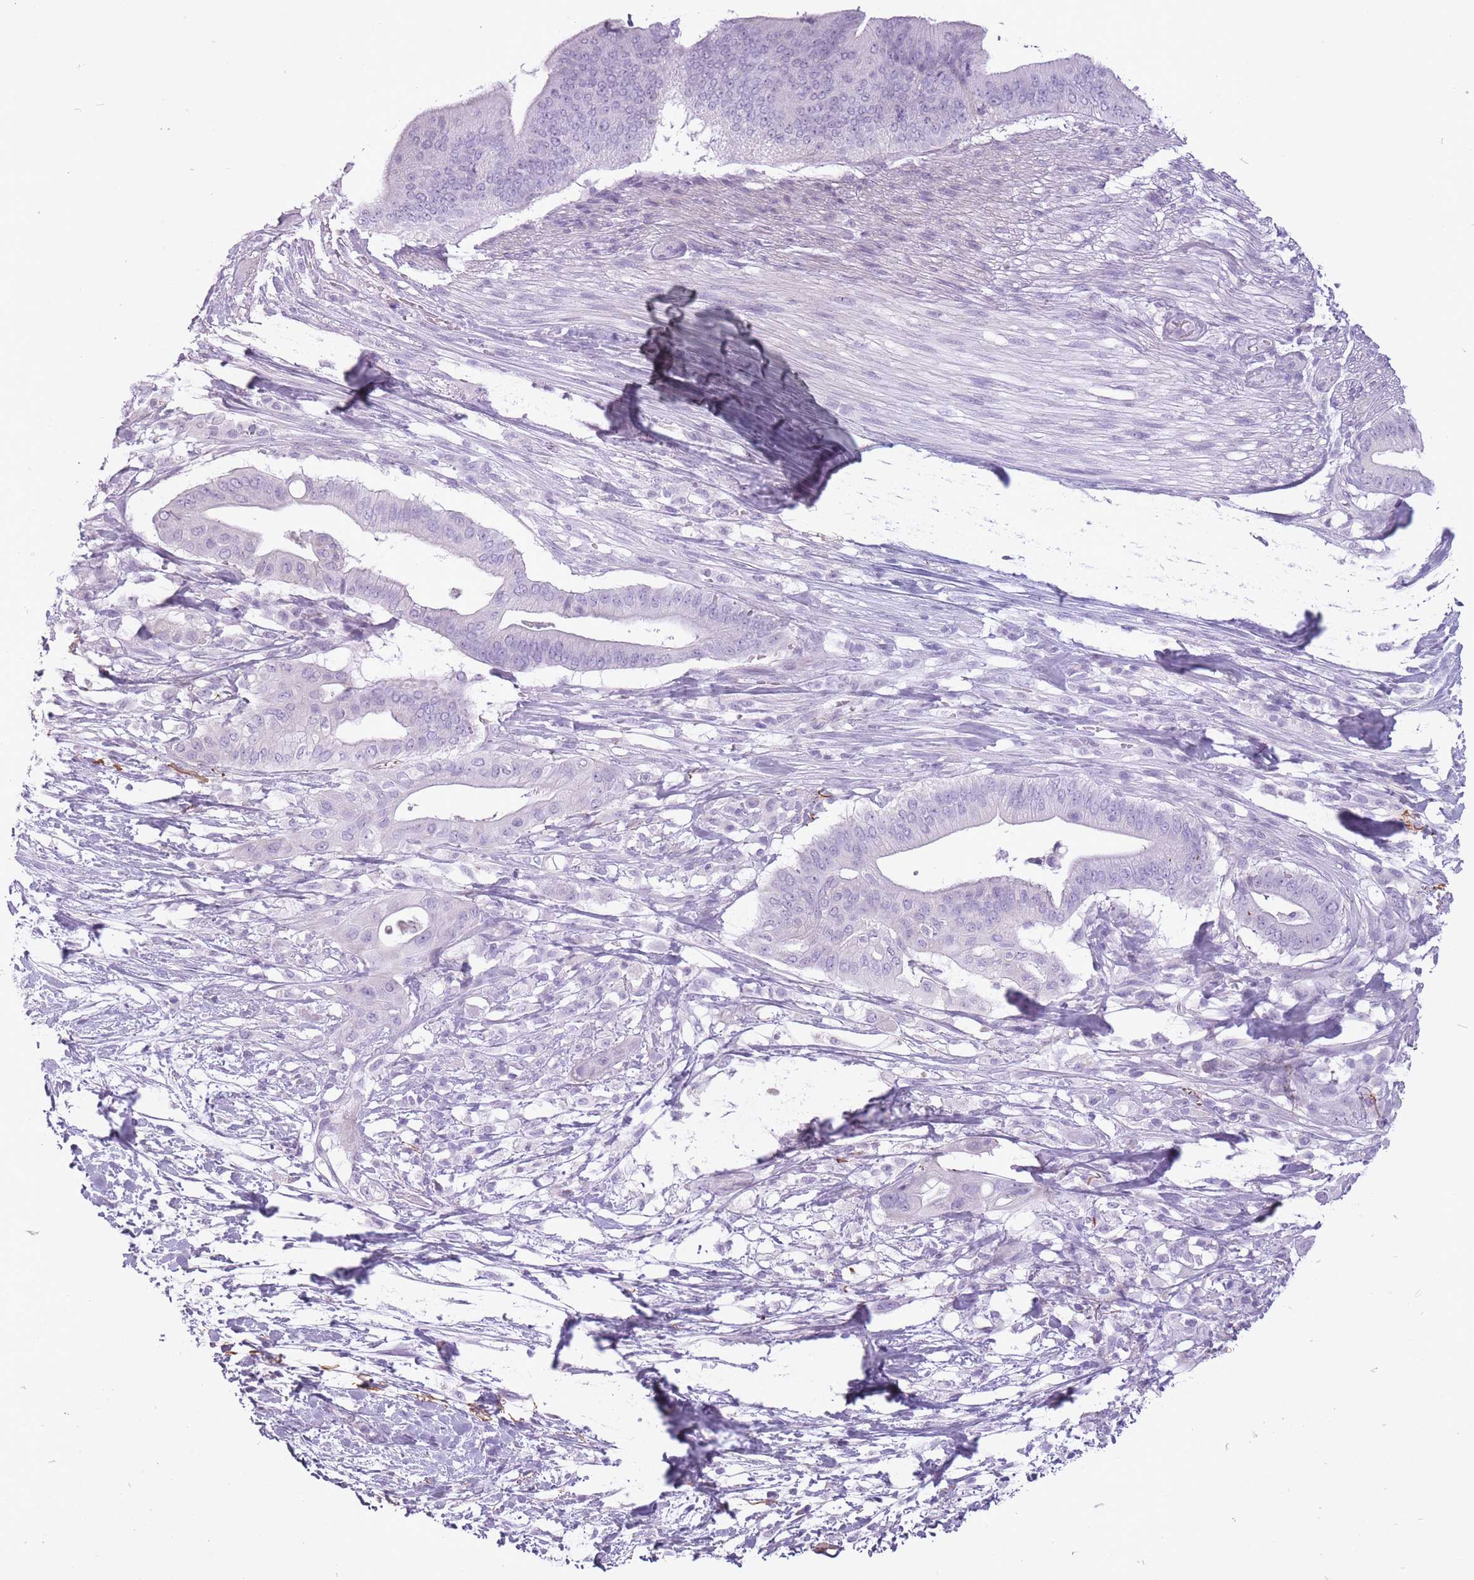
{"staining": {"intensity": "negative", "quantity": "none", "location": "none"}, "tissue": "pancreatic cancer", "cell_type": "Tumor cells", "image_type": "cancer", "snomed": [{"axis": "morphology", "description": "Adenocarcinoma, NOS"}, {"axis": "topography", "description": "Pancreas"}], "caption": "The image reveals no significant staining in tumor cells of adenocarcinoma (pancreatic). (DAB immunohistochemistry (IHC) visualized using brightfield microscopy, high magnification).", "gene": "RFX4", "patient": {"sex": "male", "age": 68}}